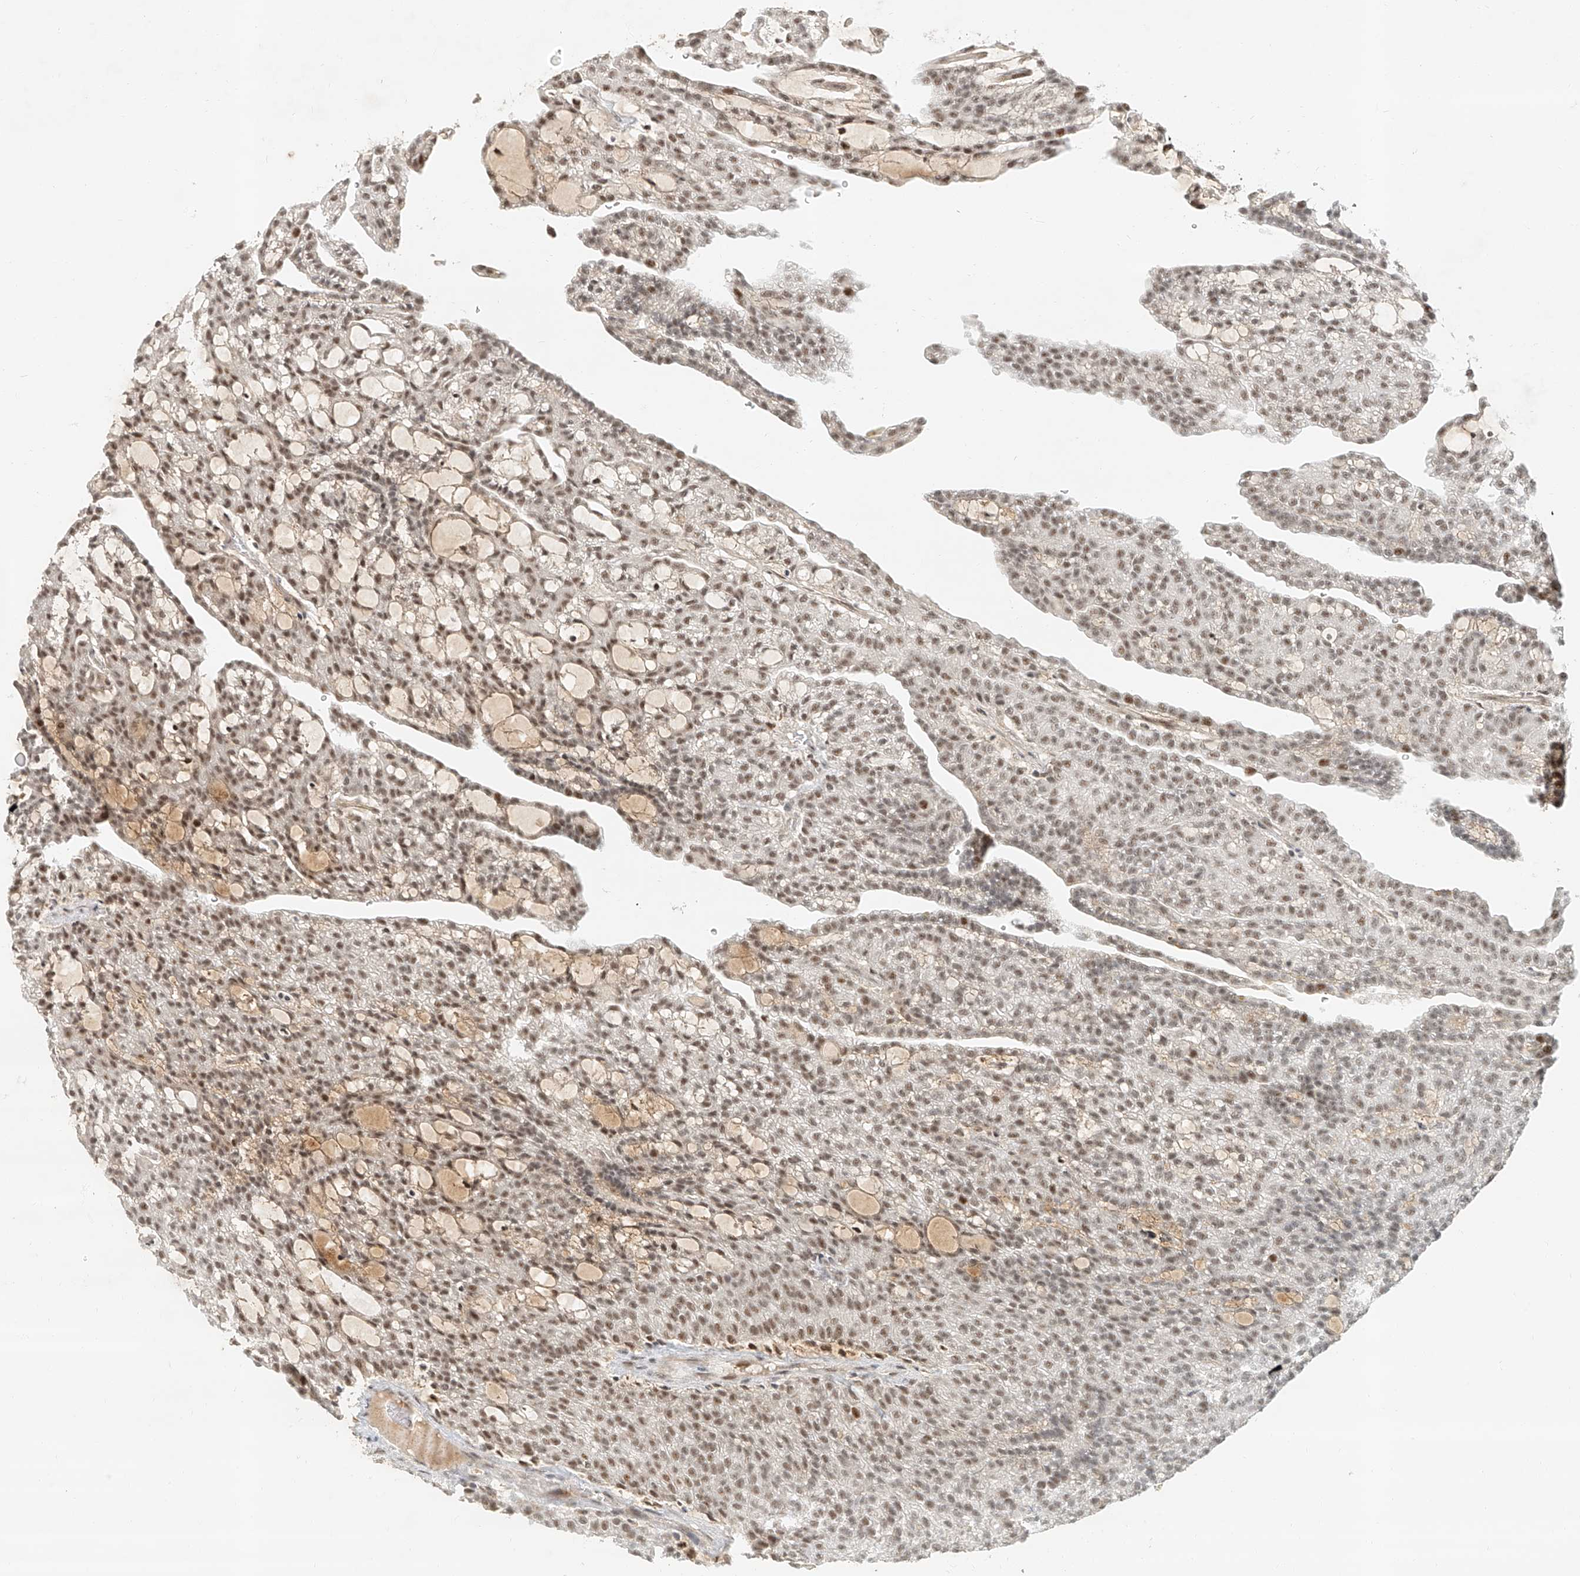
{"staining": {"intensity": "moderate", "quantity": ">75%", "location": "nuclear"}, "tissue": "renal cancer", "cell_type": "Tumor cells", "image_type": "cancer", "snomed": [{"axis": "morphology", "description": "Adenocarcinoma, NOS"}, {"axis": "topography", "description": "Kidney"}], "caption": "Immunohistochemistry (DAB) staining of renal cancer (adenocarcinoma) shows moderate nuclear protein positivity in approximately >75% of tumor cells. (IHC, brightfield microscopy, high magnification).", "gene": "CXorf58", "patient": {"sex": "male", "age": 63}}